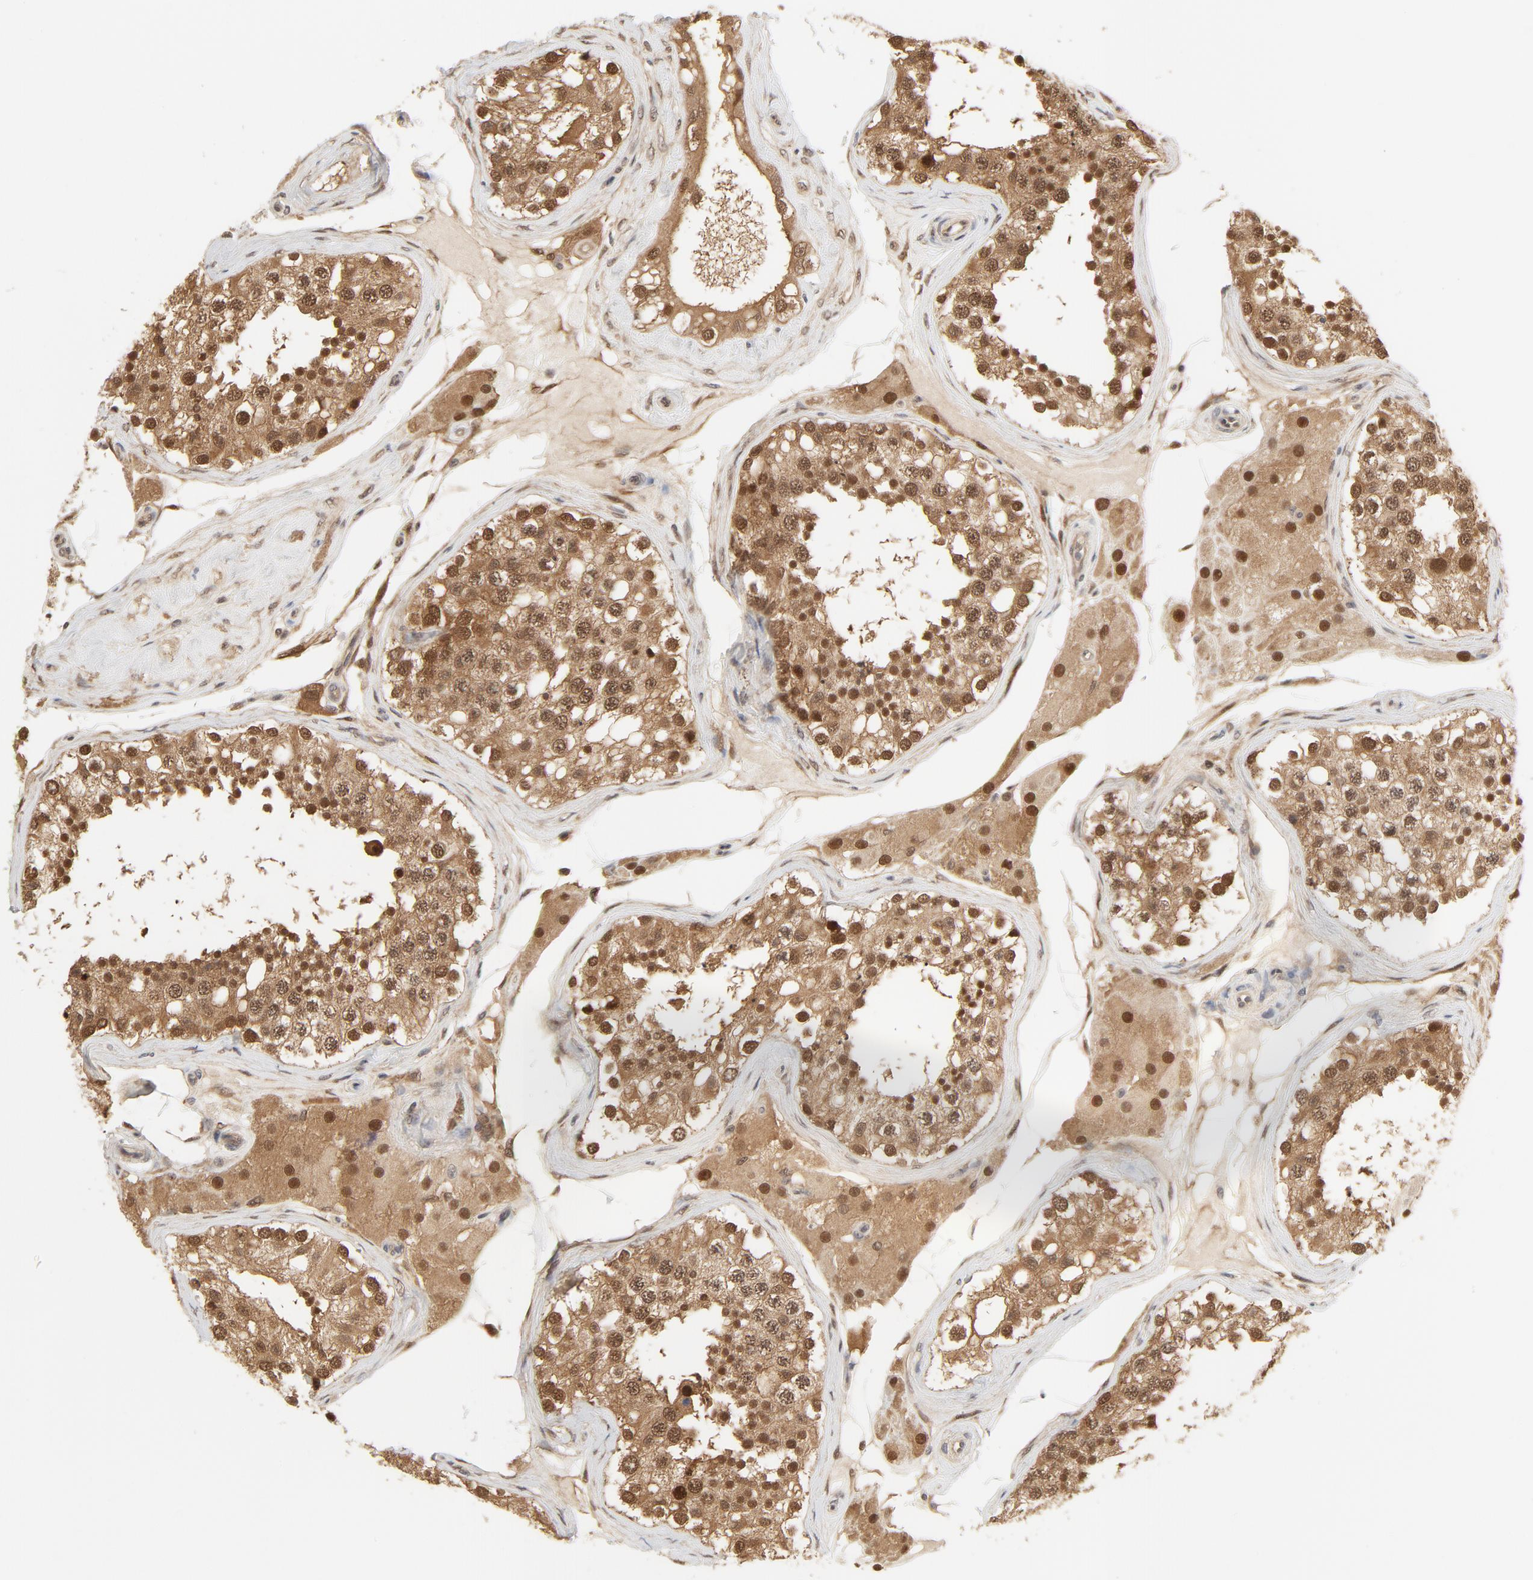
{"staining": {"intensity": "moderate", "quantity": ">75%", "location": "cytoplasmic/membranous,nuclear"}, "tissue": "testis", "cell_type": "Cells in seminiferous ducts", "image_type": "normal", "snomed": [{"axis": "morphology", "description": "Normal tissue, NOS"}, {"axis": "topography", "description": "Testis"}], "caption": "About >75% of cells in seminiferous ducts in benign human testis show moderate cytoplasmic/membranous,nuclear protein staining as visualized by brown immunohistochemical staining.", "gene": "NEDD8", "patient": {"sex": "male", "age": 68}}